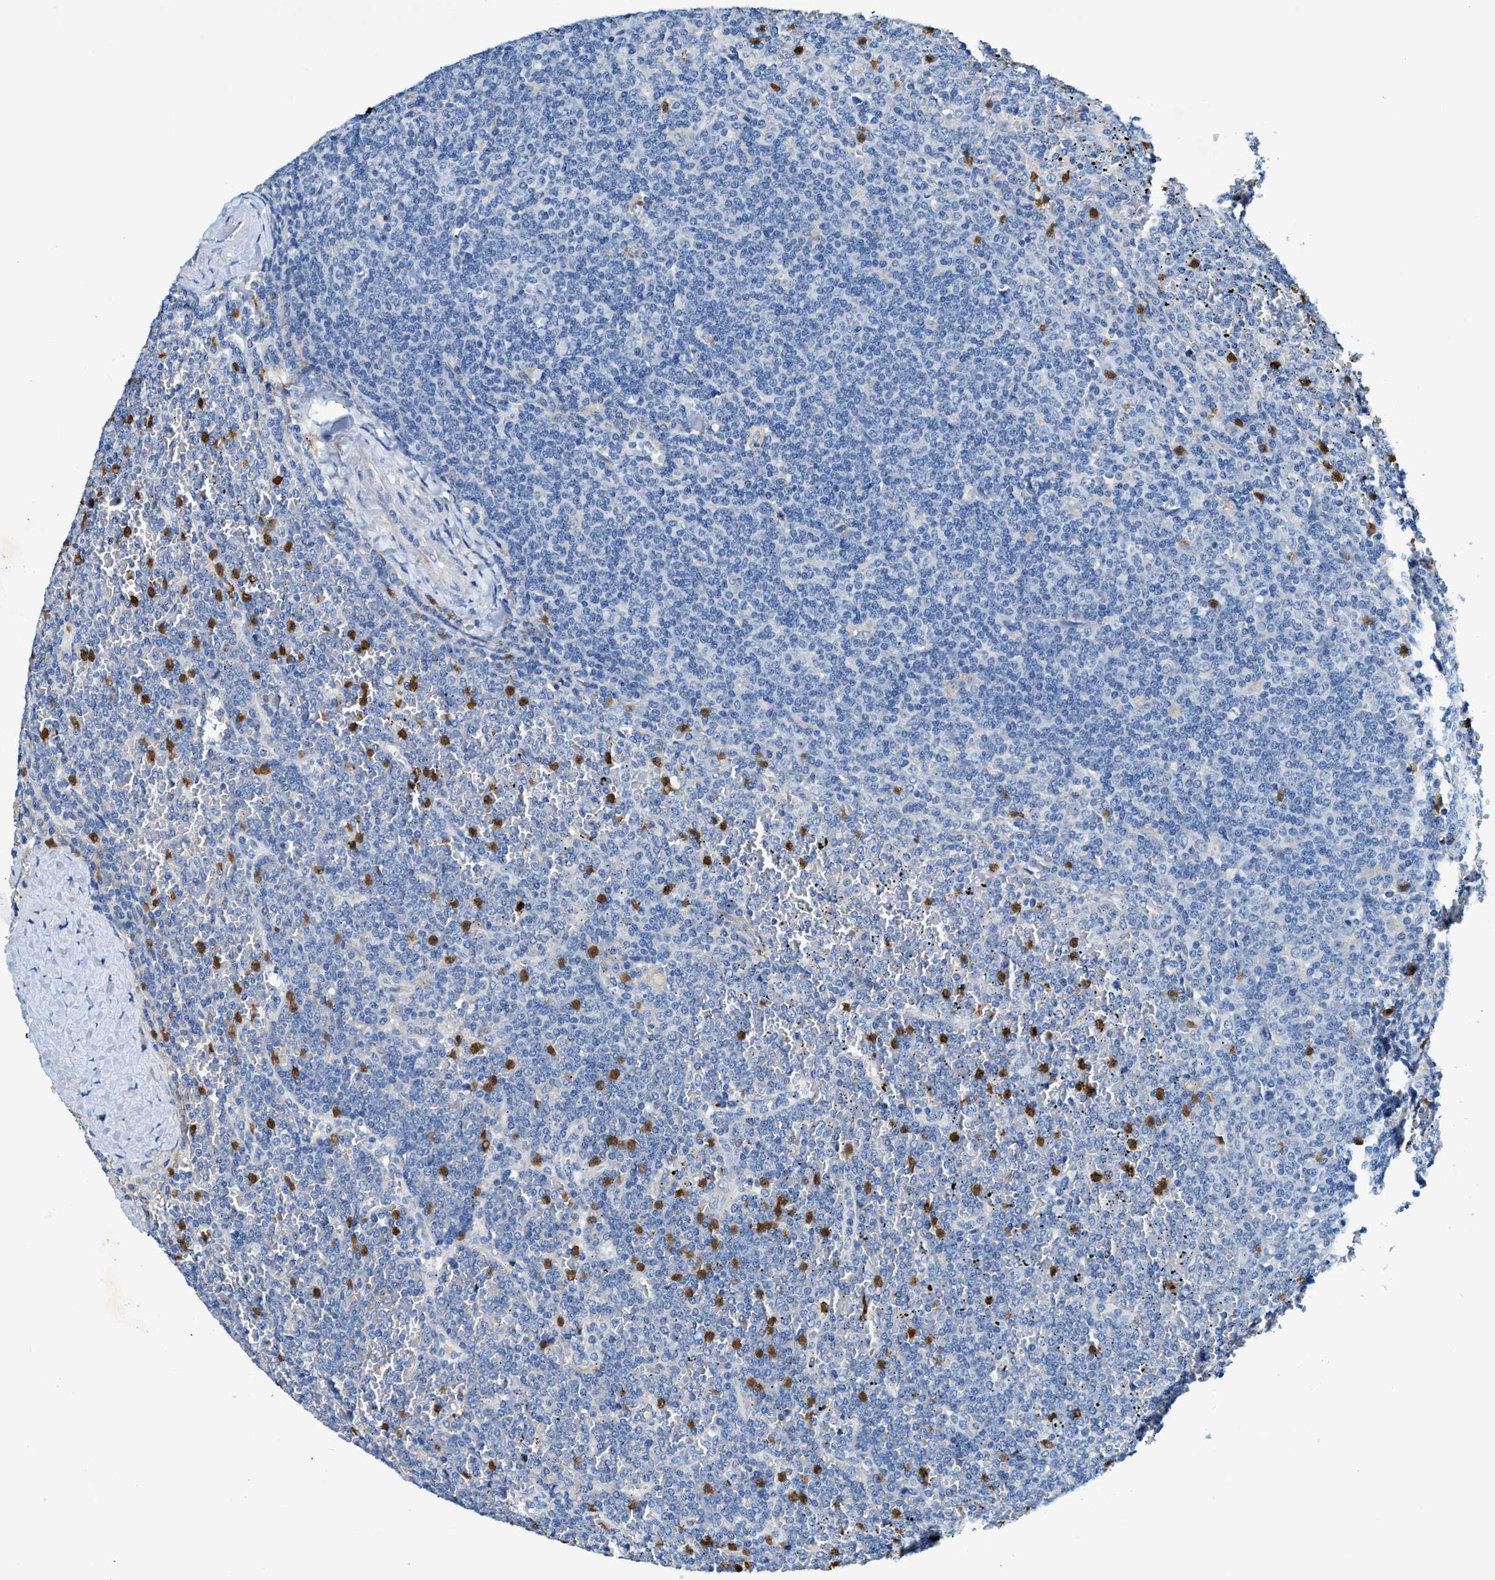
{"staining": {"intensity": "negative", "quantity": "none", "location": "none"}, "tissue": "lymphoma", "cell_type": "Tumor cells", "image_type": "cancer", "snomed": [{"axis": "morphology", "description": "Malignant lymphoma, non-Hodgkin's type, Low grade"}, {"axis": "topography", "description": "Spleen"}], "caption": "Immunohistochemical staining of human low-grade malignant lymphoma, non-Hodgkin's type exhibits no significant expression in tumor cells.", "gene": "ZDHHC13", "patient": {"sex": "female", "age": 19}}